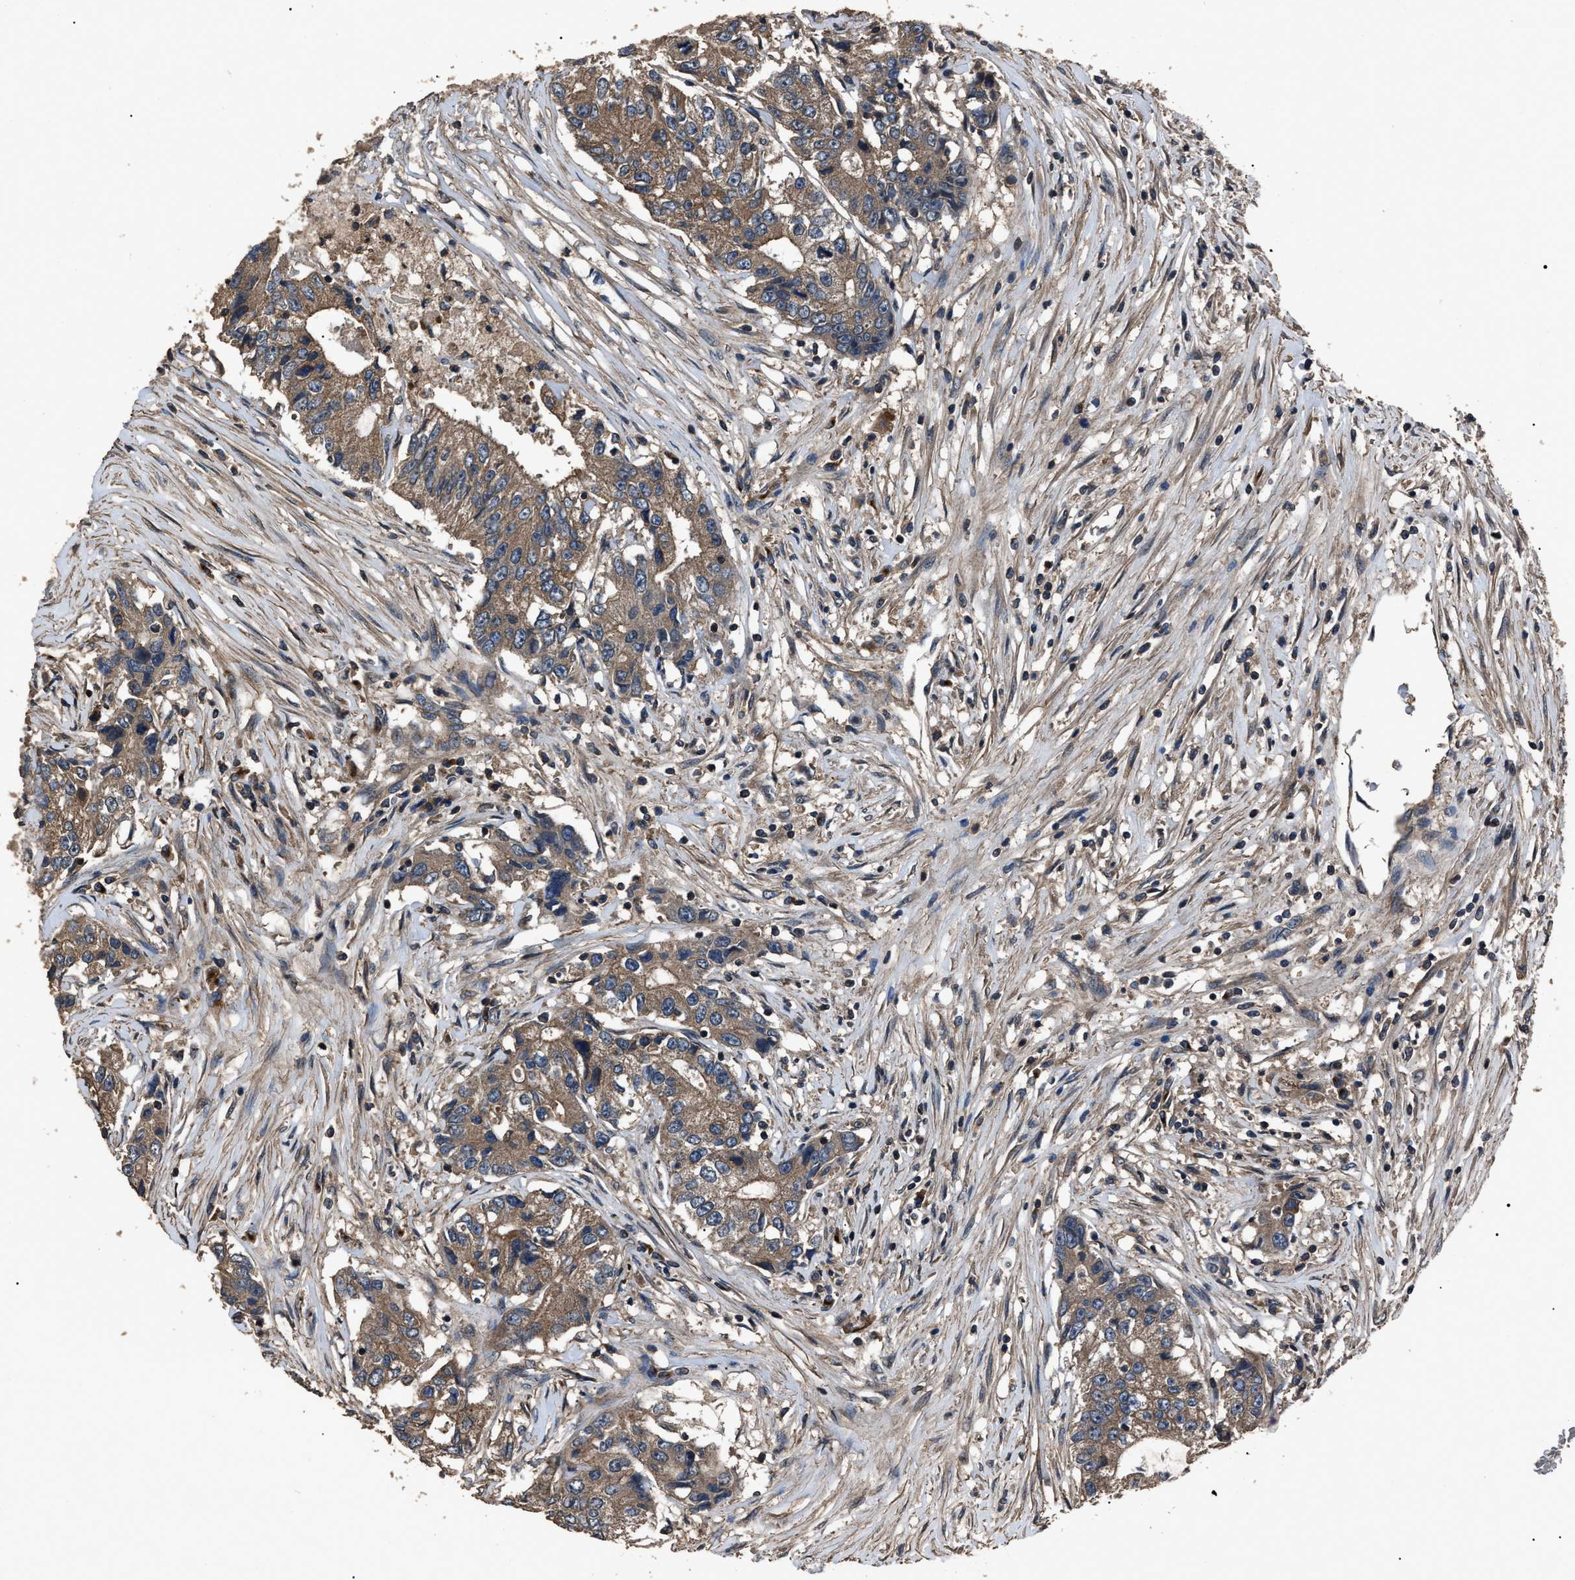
{"staining": {"intensity": "moderate", "quantity": ">75%", "location": "cytoplasmic/membranous"}, "tissue": "colorectal cancer", "cell_type": "Tumor cells", "image_type": "cancer", "snomed": [{"axis": "morphology", "description": "Adenocarcinoma, NOS"}, {"axis": "topography", "description": "Colon"}], "caption": "This is a micrograph of immunohistochemistry staining of adenocarcinoma (colorectal), which shows moderate staining in the cytoplasmic/membranous of tumor cells.", "gene": "RNF216", "patient": {"sex": "female", "age": 77}}